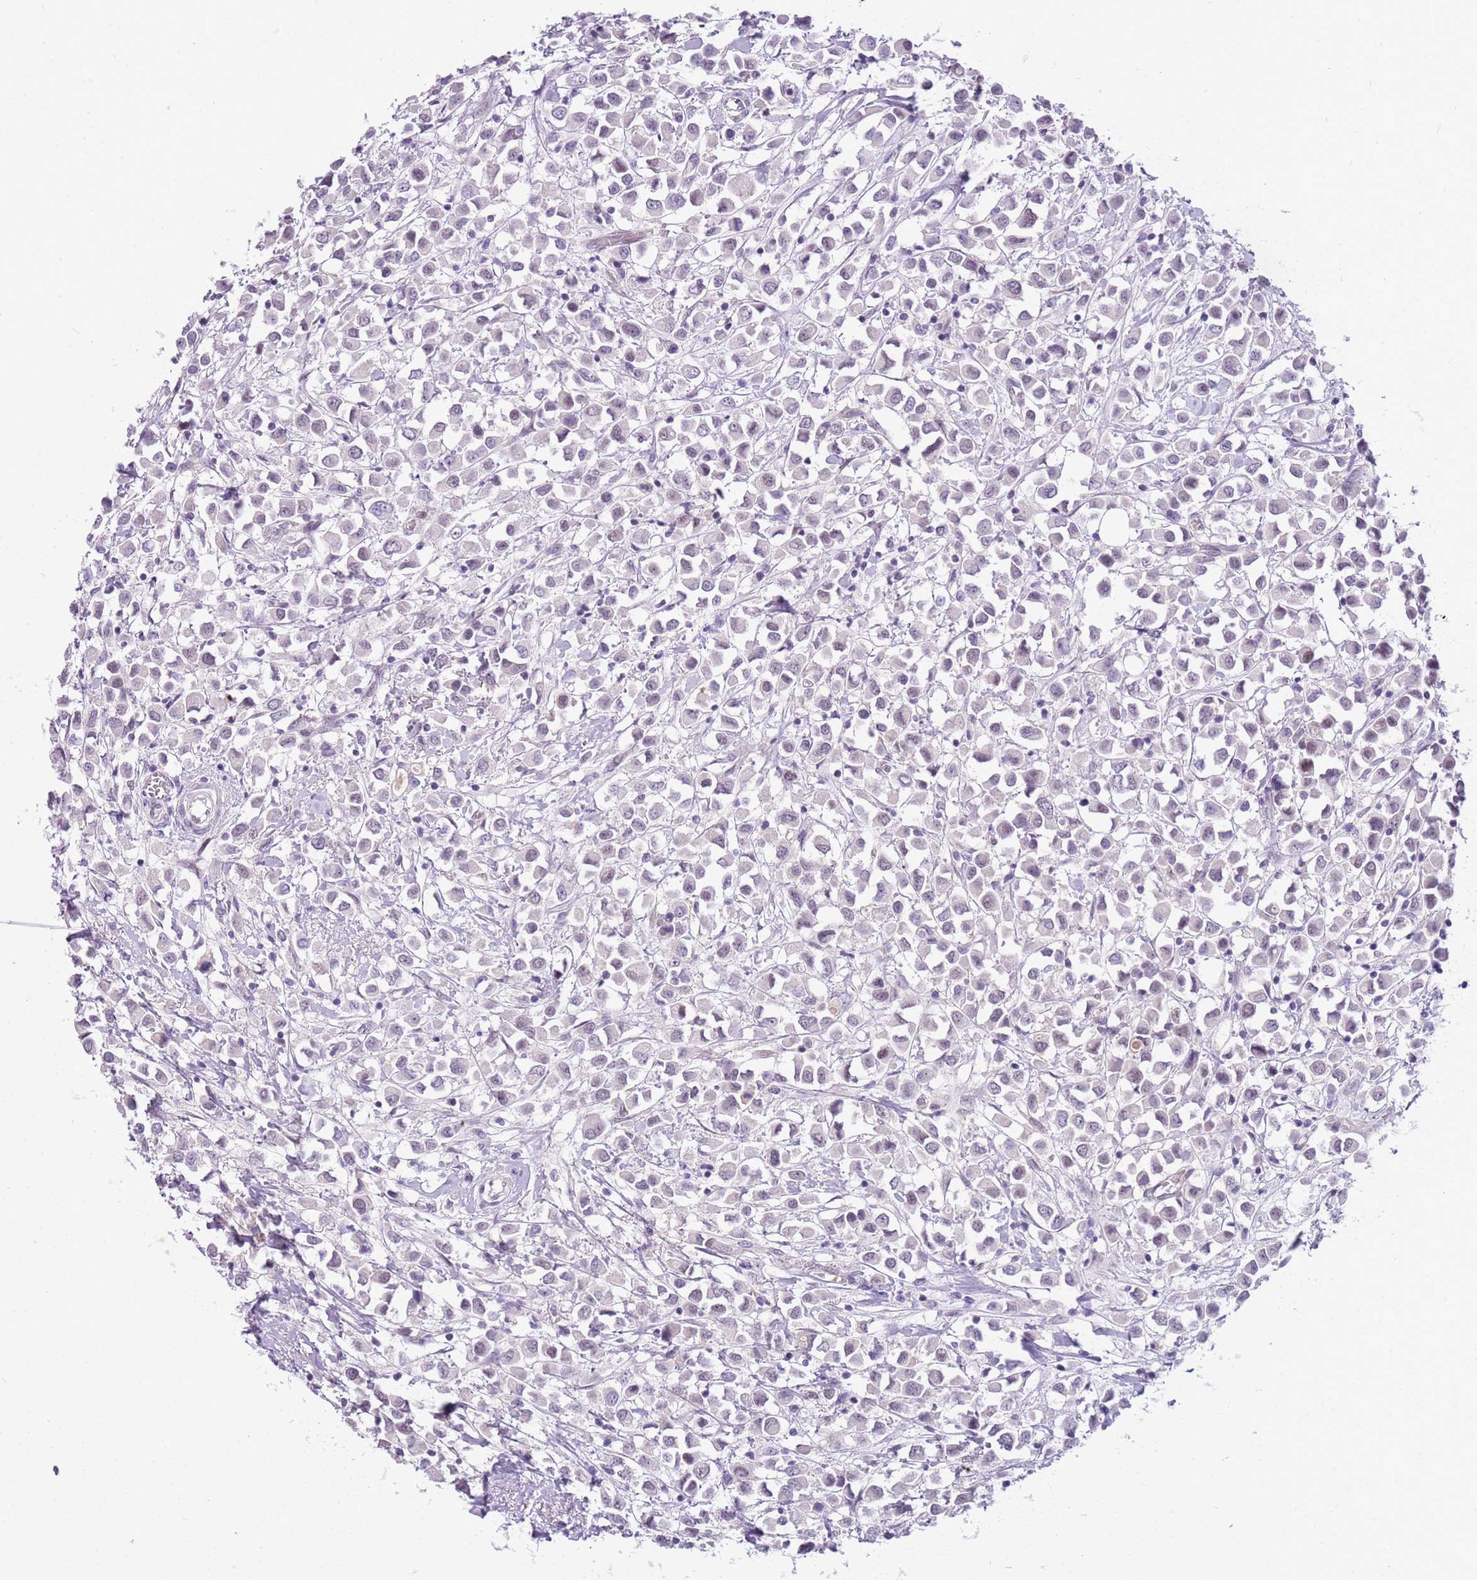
{"staining": {"intensity": "negative", "quantity": "none", "location": "none"}, "tissue": "breast cancer", "cell_type": "Tumor cells", "image_type": "cancer", "snomed": [{"axis": "morphology", "description": "Duct carcinoma"}, {"axis": "topography", "description": "Breast"}], "caption": "Micrograph shows no protein staining in tumor cells of invasive ductal carcinoma (breast) tissue.", "gene": "FAM120C", "patient": {"sex": "female", "age": 61}}